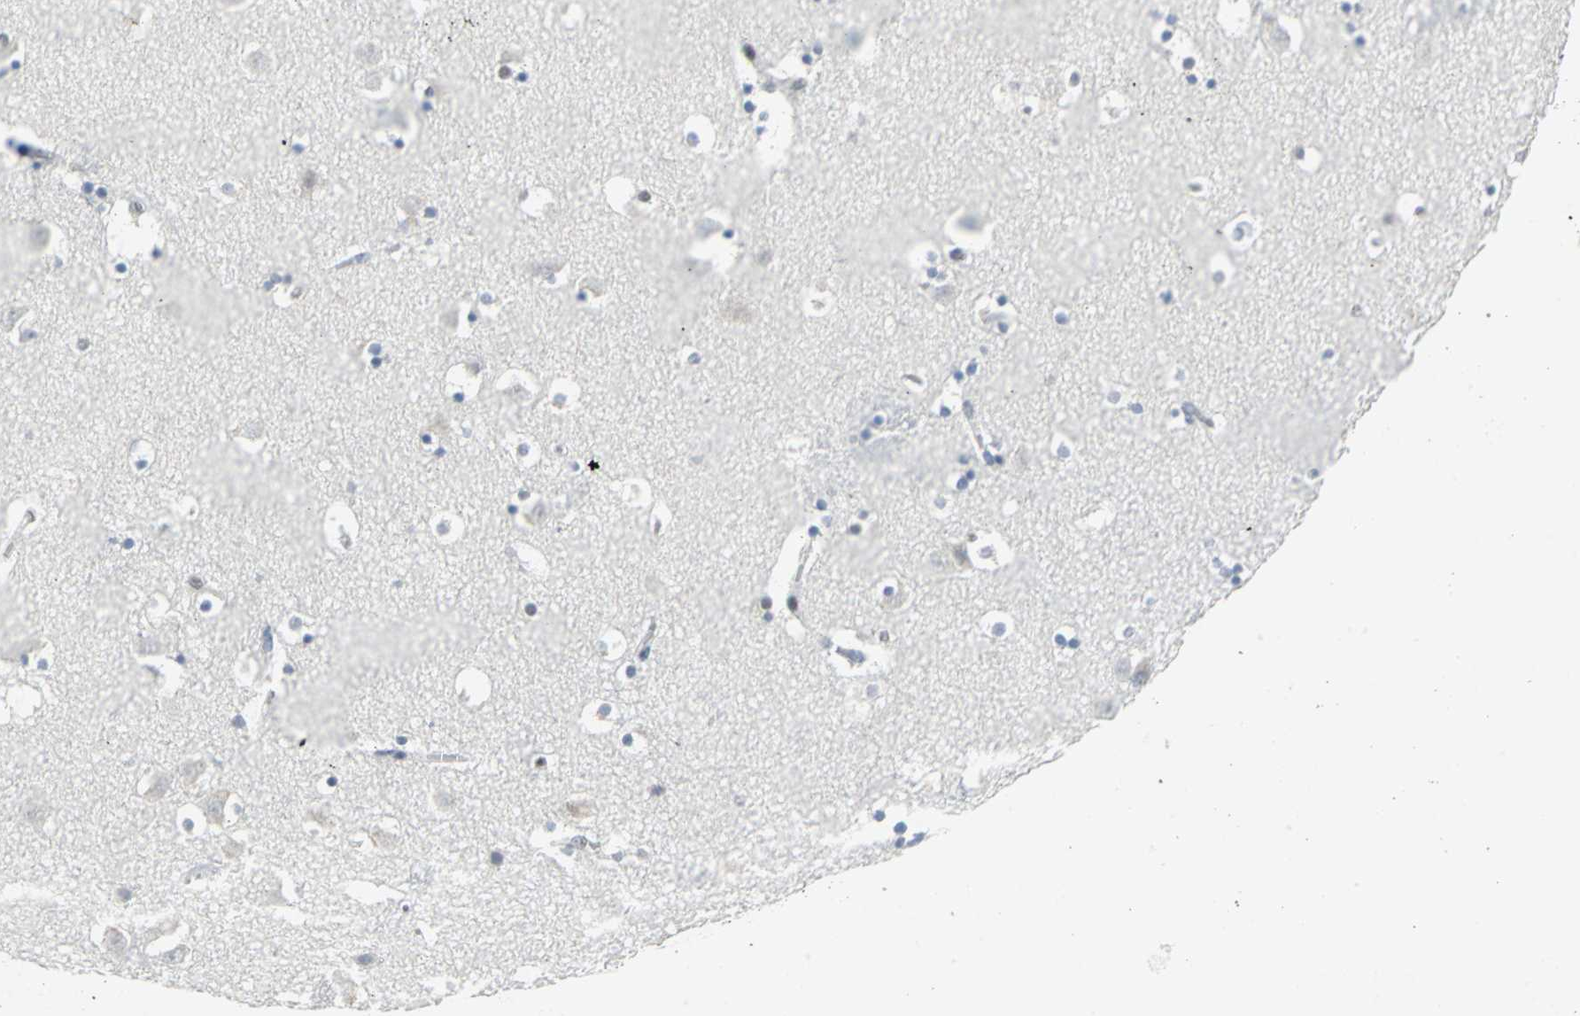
{"staining": {"intensity": "weak", "quantity": "<25%", "location": "nuclear"}, "tissue": "caudate", "cell_type": "Glial cells", "image_type": "normal", "snomed": [{"axis": "morphology", "description": "Normal tissue, NOS"}, {"axis": "topography", "description": "Lateral ventricle wall"}], "caption": "Immunohistochemistry image of benign human caudate stained for a protein (brown), which displays no expression in glial cells.", "gene": "RPA1", "patient": {"sex": "male", "age": 45}}